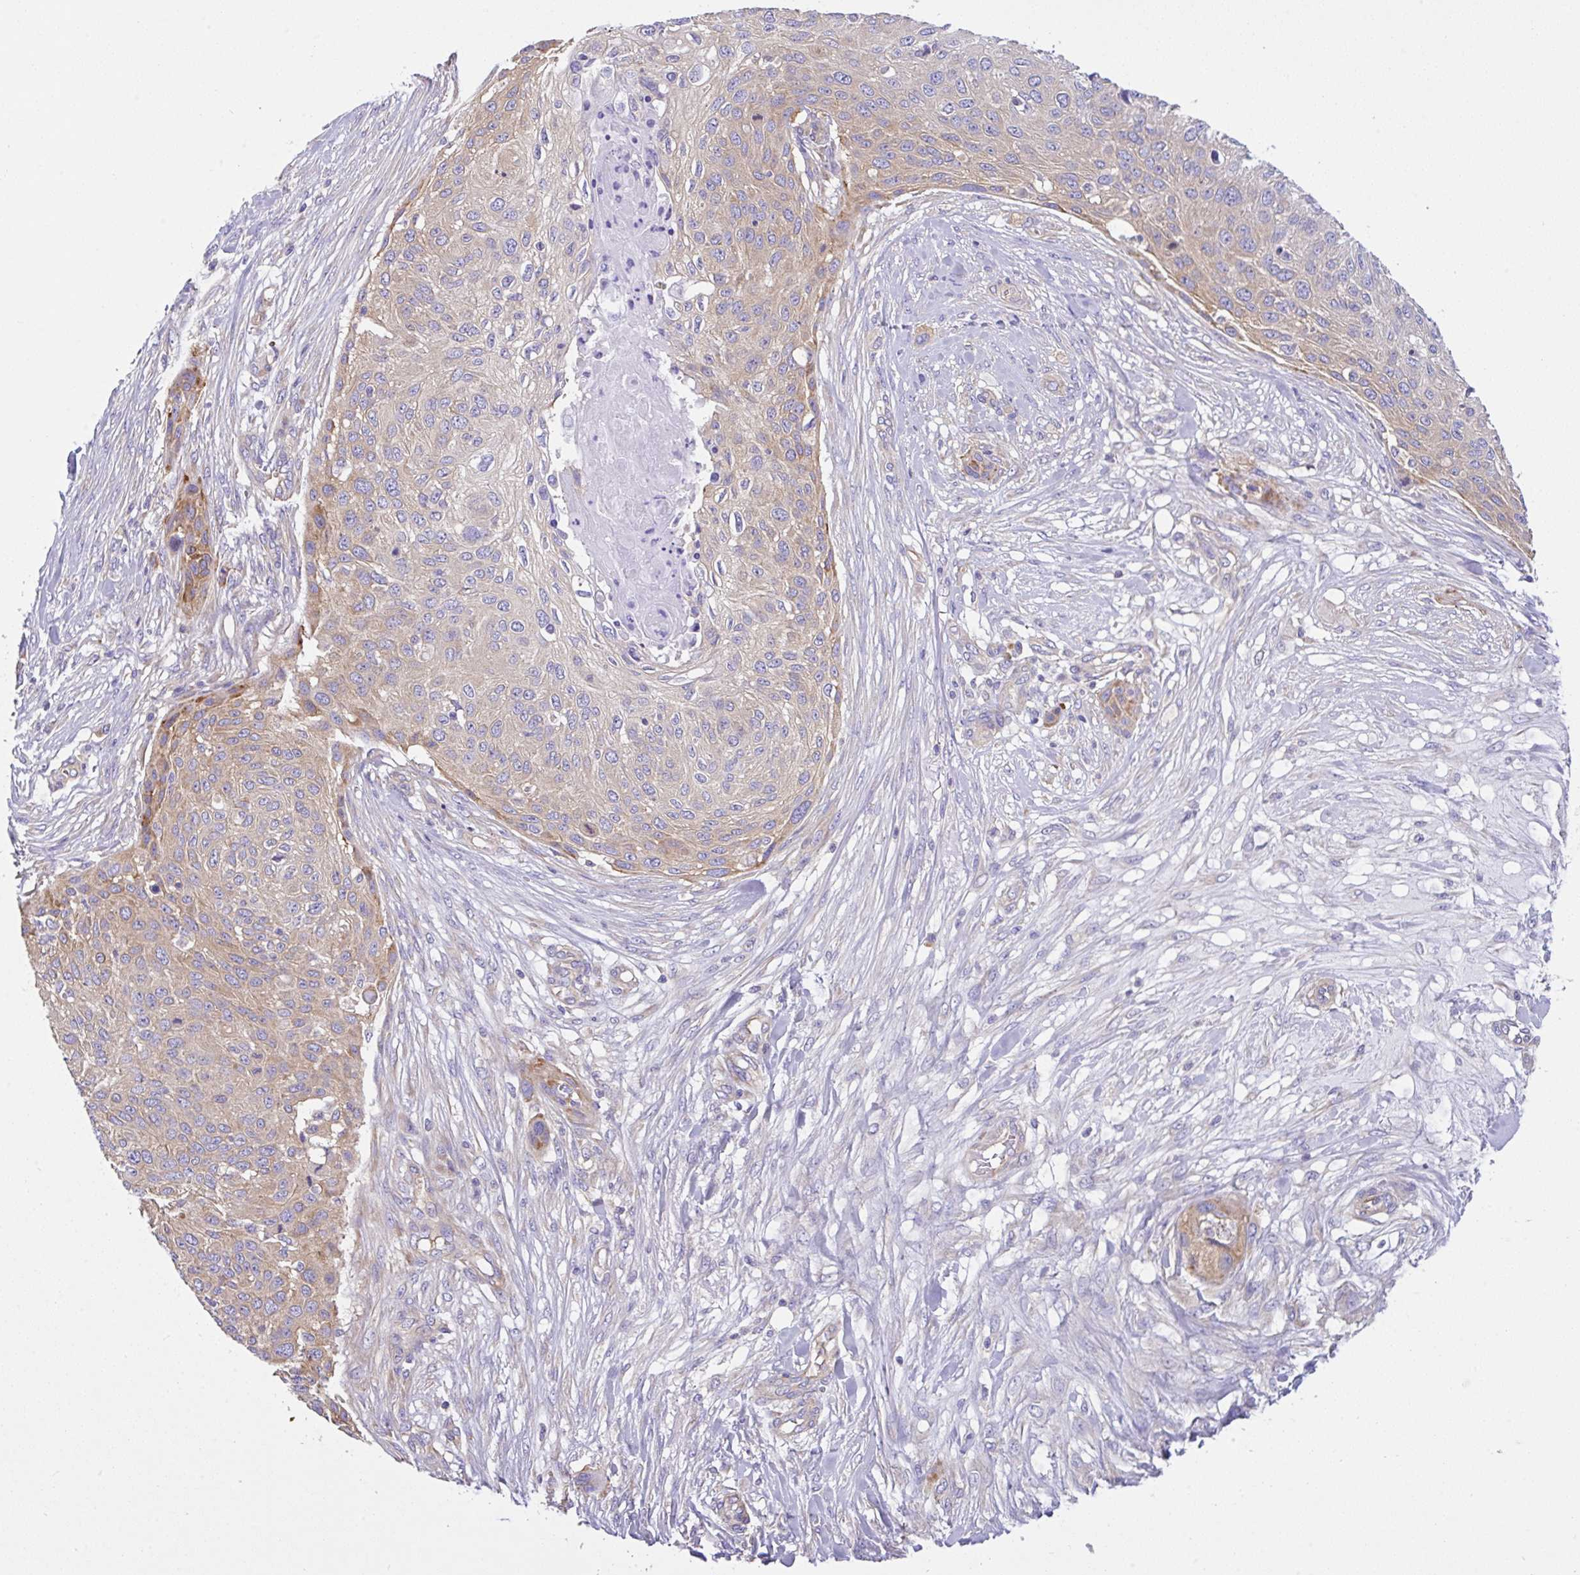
{"staining": {"intensity": "weak", "quantity": "25%-75%", "location": "cytoplasmic/membranous"}, "tissue": "skin cancer", "cell_type": "Tumor cells", "image_type": "cancer", "snomed": [{"axis": "morphology", "description": "Squamous cell carcinoma, NOS"}, {"axis": "topography", "description": "Skin"}], "caption": "Skin squamous cell carcinoma was stained to show a protein in brown. There is low levels of weak cytoplasmic/membranous positivity in about 25%-75% of tumor cells.", "gene": "GFPT2", "patient": {"sex": "female", "age": 87}}